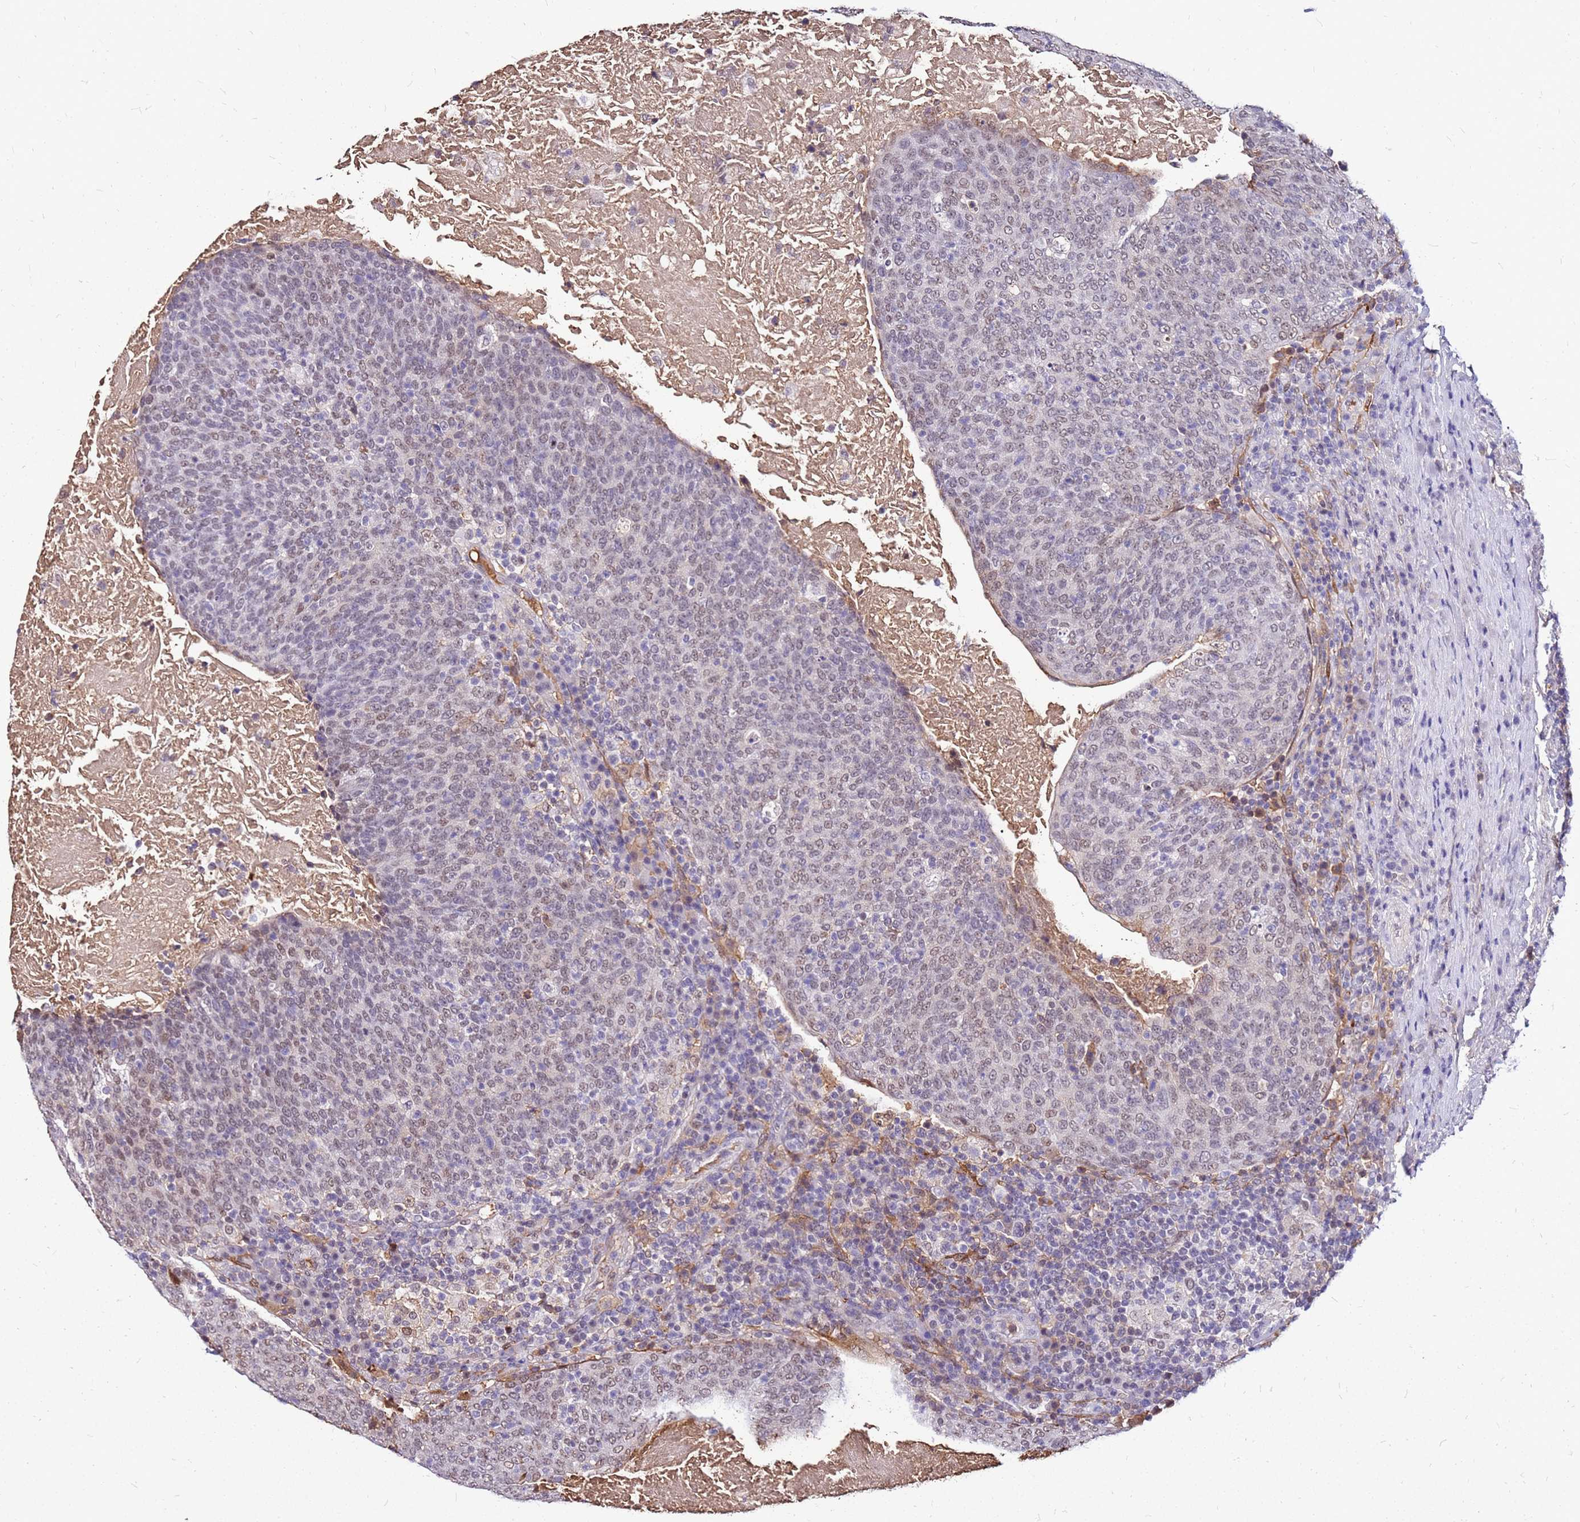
{"staining": {"intensity": "moderate", "quantity": "25%-75%", "location": "nuclear"}, "tissue": "head and neck cancer", "cell_type": "Tumor cells", "image_type": "cancer", "snomed": [{"axis": "morphology", "description": "Squamous cell carcinoma, NOS"}, {"axis": "morphology", "description": "Squamous cell carcinoma, metastatic, NOS"}, {"axis": "topography", "description": "Lymph node"}, {"axis": "topography", "description": "Head-Neck"}], "caption": "DAB immunohistochemical staining of head and neck cancer shows moderate nuclear protein expression in approximately 25%-75% of tumor cells. (DAB (3,3'-diaminobenzidine) IHC with brightfield microscopy, high magnification).", "gene": "ALDH1A3", "patient": {"sex": "male", "age": 62}}